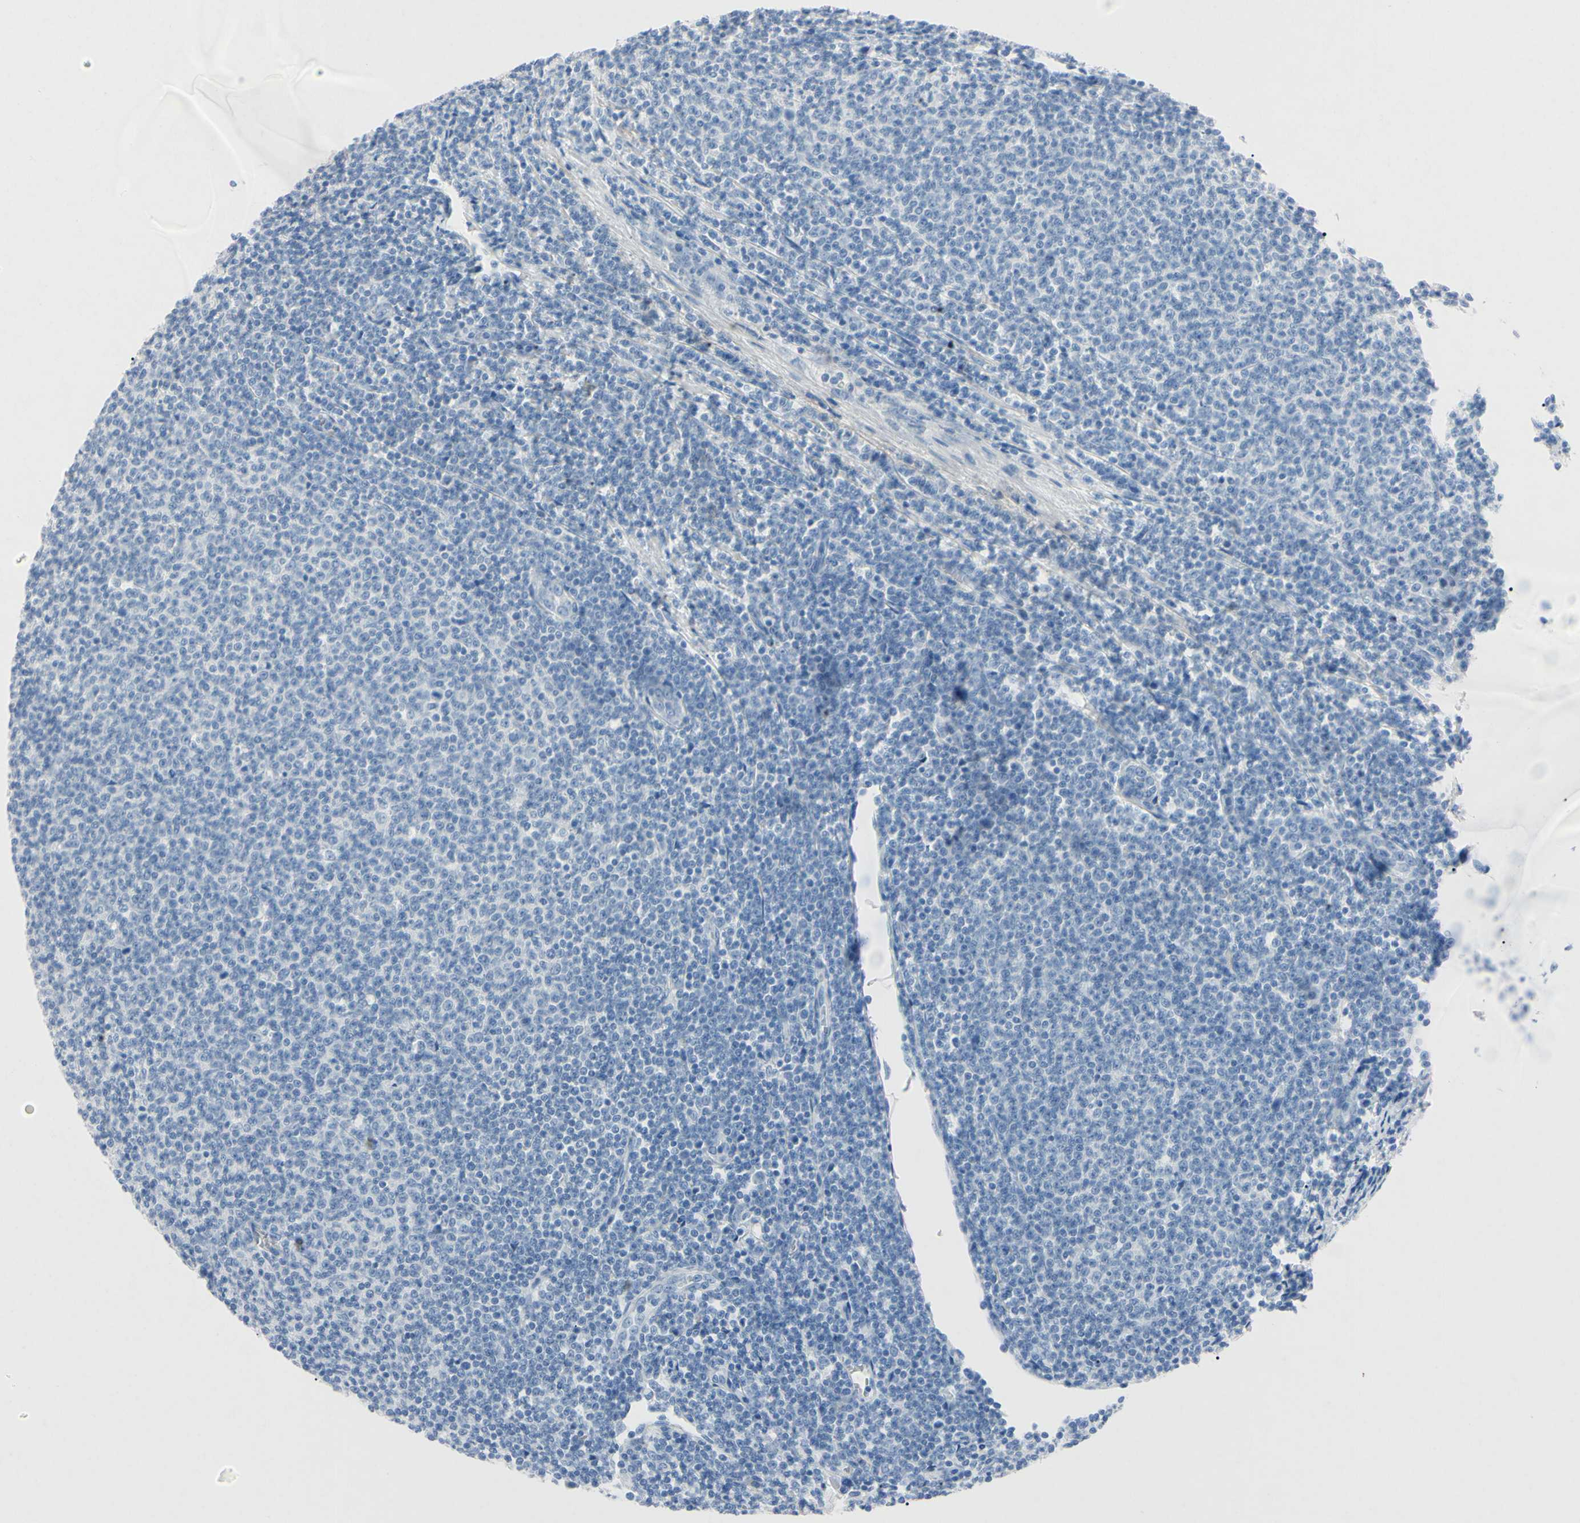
{"staining": {"intensity": "negative", "quantity": "none", "location": "none"}, "tissue": "lymphoma", "cell_type": "Tumor cells", "image_type": "cancer", "snomed": [{"axis": "morphology", "description": "Malignant lymphoma, non-Hodgkin's type, Low grade"}, {"axis": "topography", "description": "Lymph node"}], "caption": "Immunohistochemistry (IHC) image of neoplastic tissue: human lymphoma stained with DAB displays no significant protein positivity in tumor cells. (DAB (3,3'-diaminobenzidine) immunohistochemistry (IHC), high magnification).", "gene": "ELN", "patient": {"sex": "male", "age": 66}}